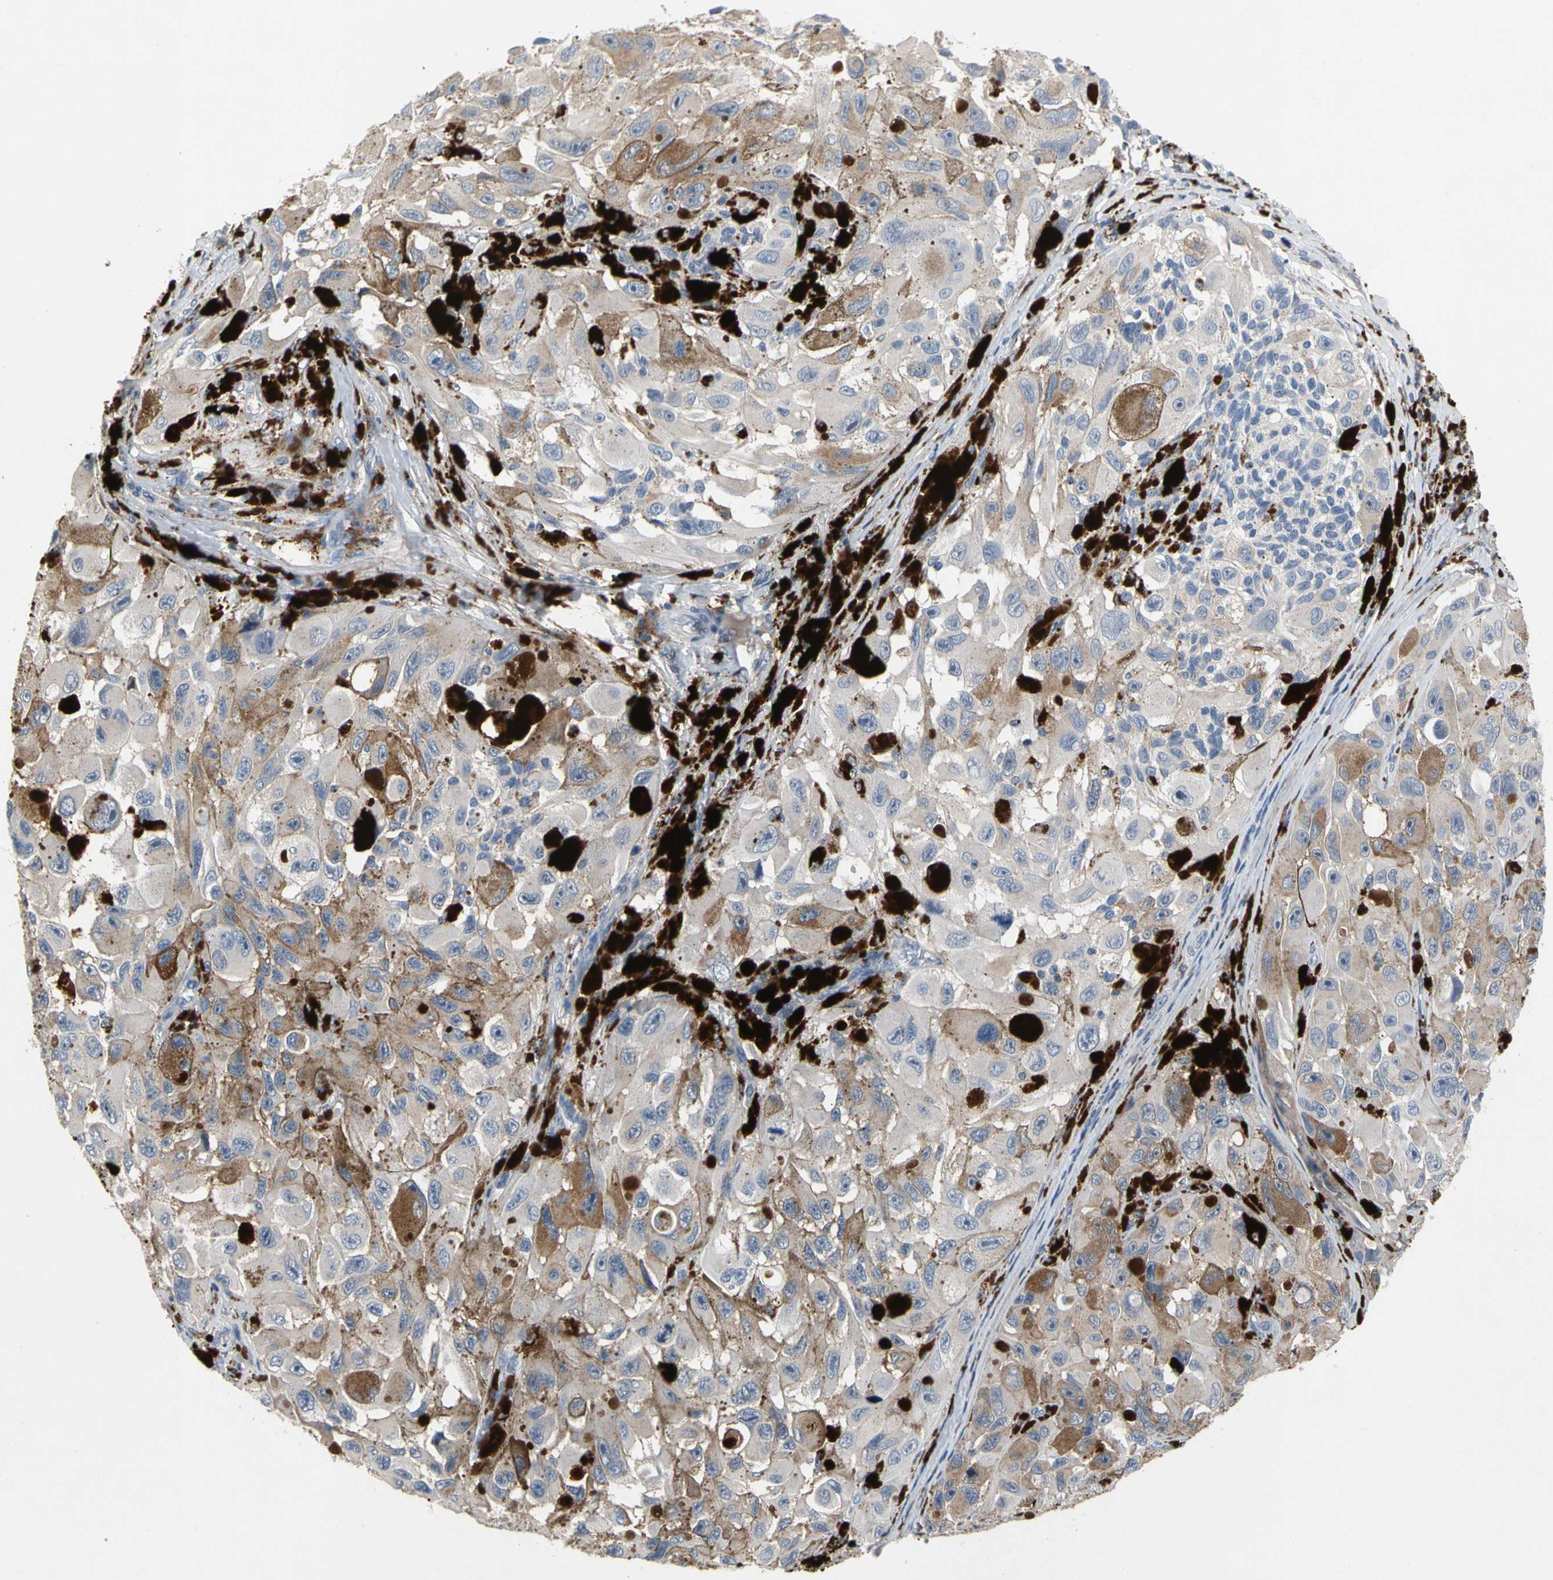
{"staining": {"intensity": "moderate", "quantity": "<25%", "location": "cytoplasmic/membranous"}, "tissue": "melanoma", "cell_type": "Tumor cells", "image_type": "cancer", "snomed": [{"axis": "morphology", "description": "Malignant melanoma, NOS"}, {"axis": "topography", "description": "Skin"}], "caption": "Immunohistochemical staining of malignant melanoma displays low levels of moderate cytoplasmic/membranous positivity in about <25% of tumor cells.", "gene": "ADA2", "patient": {"sex": "female", "age": 73}}